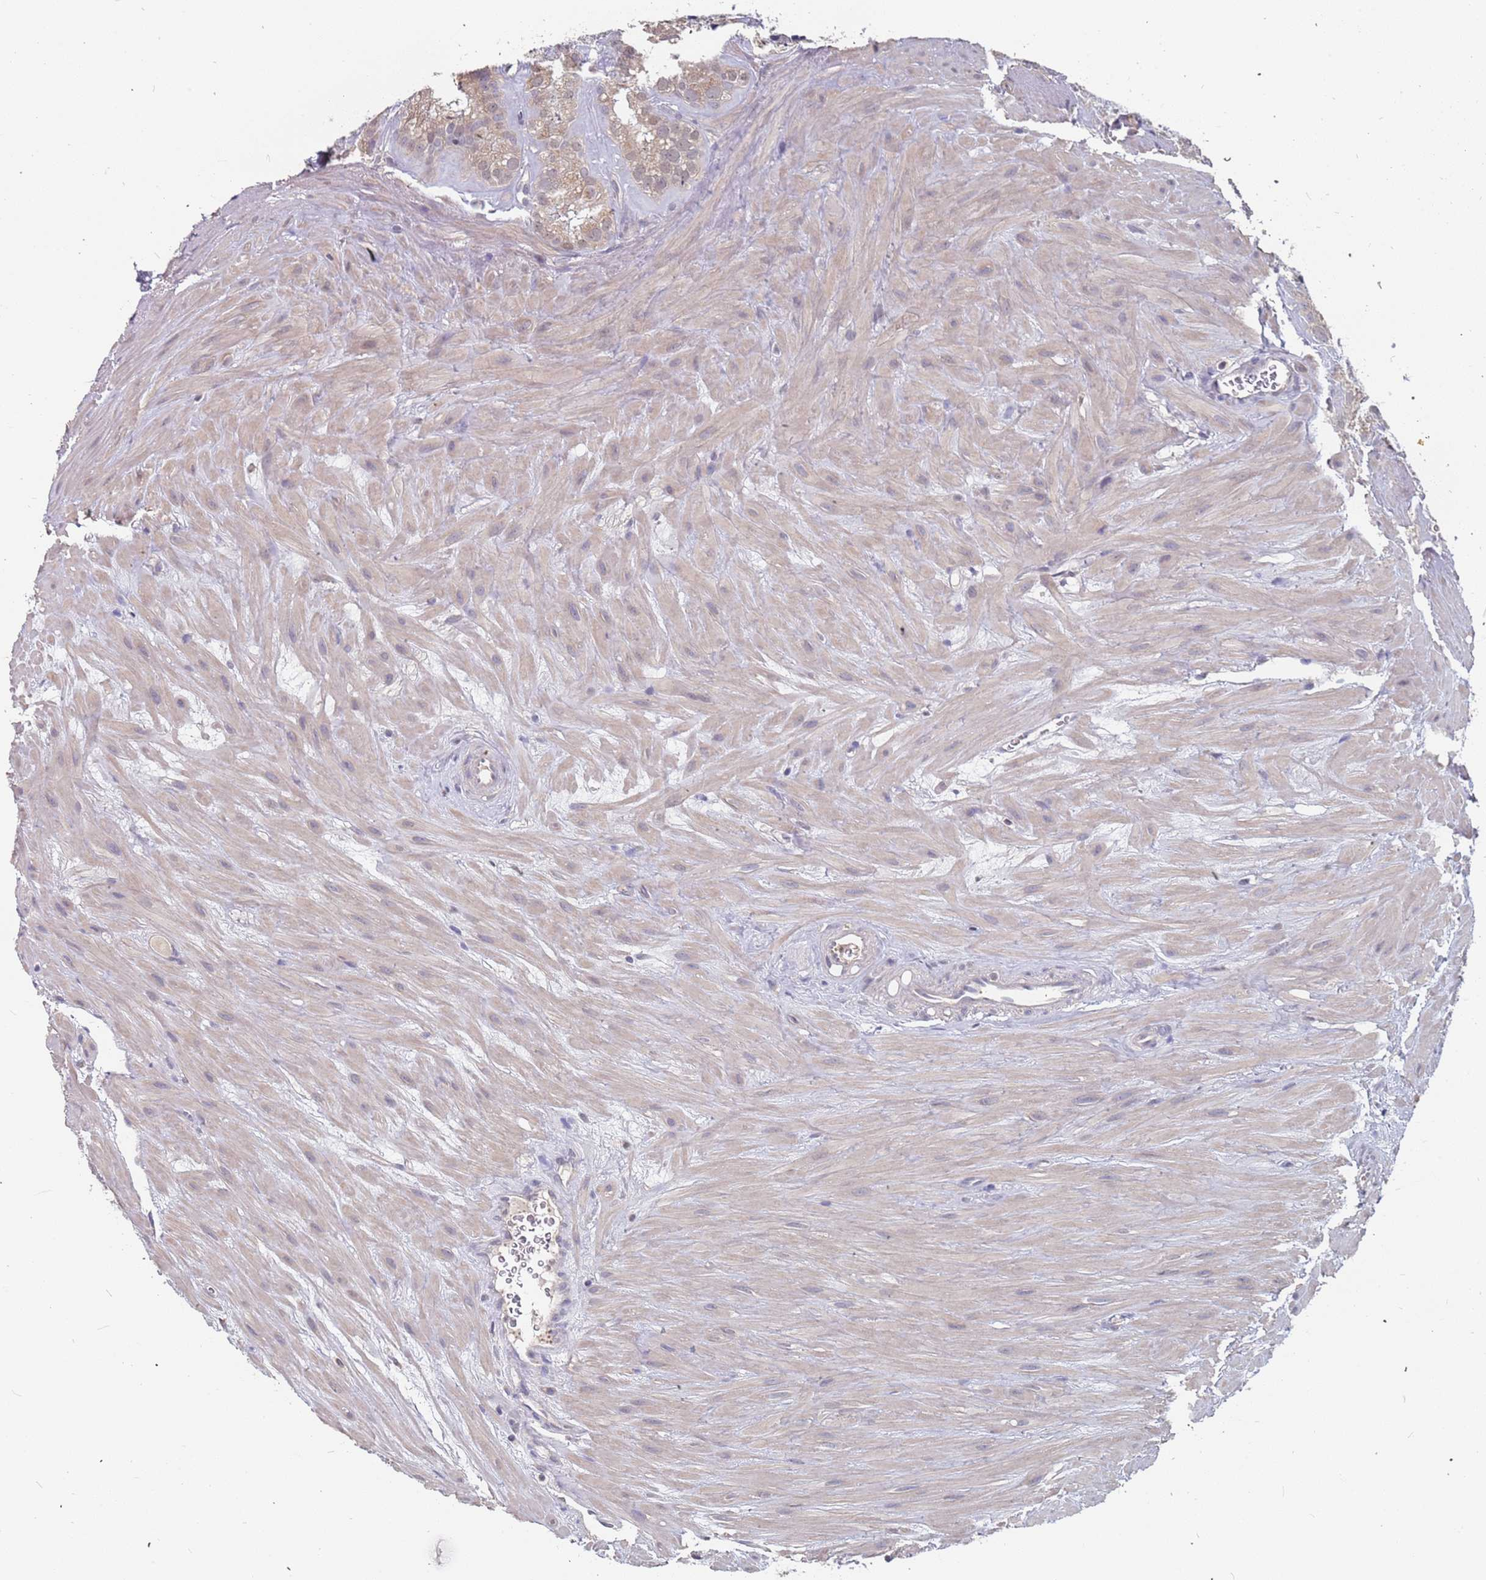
{"staining": {"intensity": "weak", "quantity": ">75%", "location": "cytoplasmic/membranous"}, "tissue": "seminal vesicle", "cell_type": "Glandular cells", "image_type": "normal", "snomed": [{"axis": "morphology", "description": "Normal tissue, NOS"}, {"axis": "topography", "description": "Prostate"}, {"axis": "topography", "description": "Seminal veicle"}], "caption": "Protein staining by immunohistochemistry demonstrates weak cytoplasmic/membranous staining in about >75% of glandular cells in unremarkable seminal vesicle. Nuclei are stained in blue.", "gene": "TCEANC2", "patient": {"sex": "male", "age": 59}}